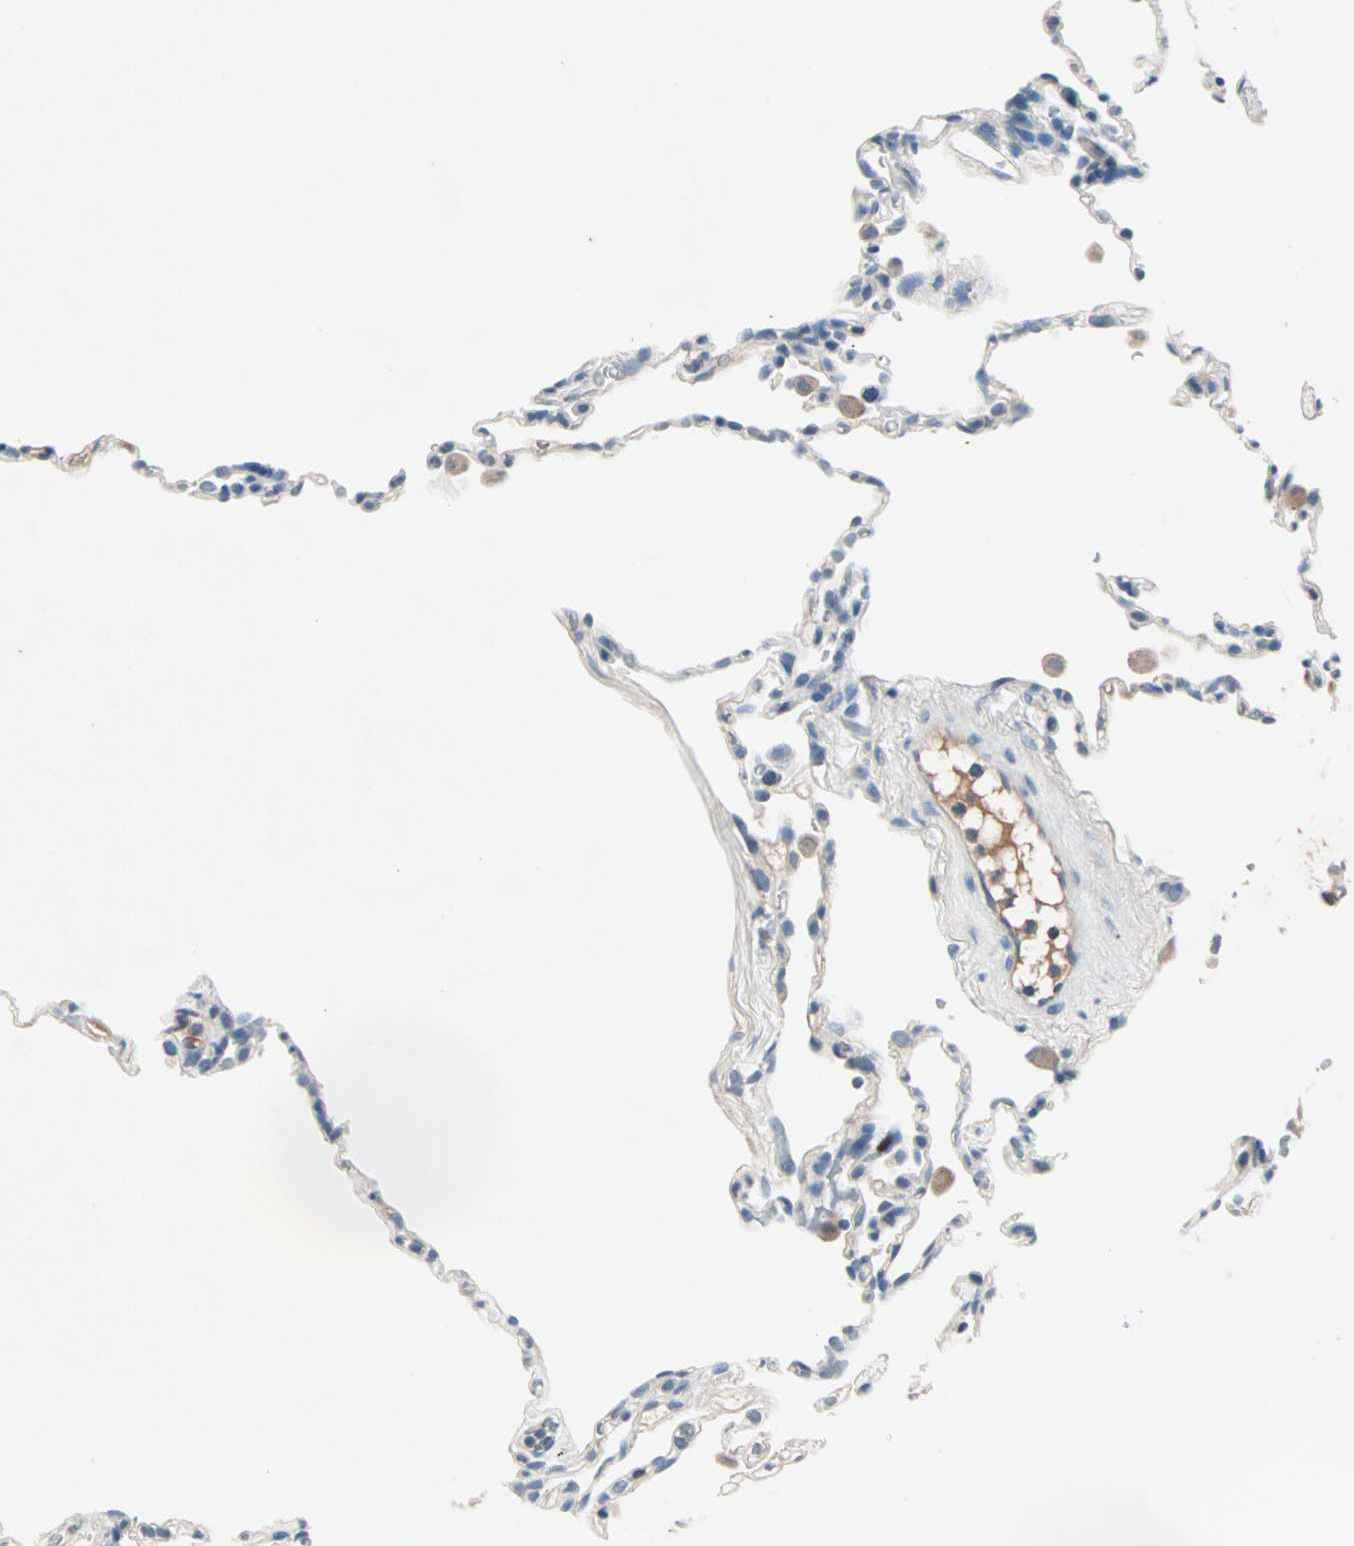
{"staining": {"intensity": "negative", "quantity": "none", "location": "none"}, "tissue": "lung", "cell_type": "Alveolar cells", "image_type": "normal", "snomed": [{"axis": "morphology", "description": "Normal tissue, NOS"}, {"axis": "topography", "description": "Lung"}], "caption": "The immunohistochemistry (IHC) image has no significant staining in alveolar cells of lung.", "gene": "CCNE2", "patient": {"sex": "male", "age": 59}}